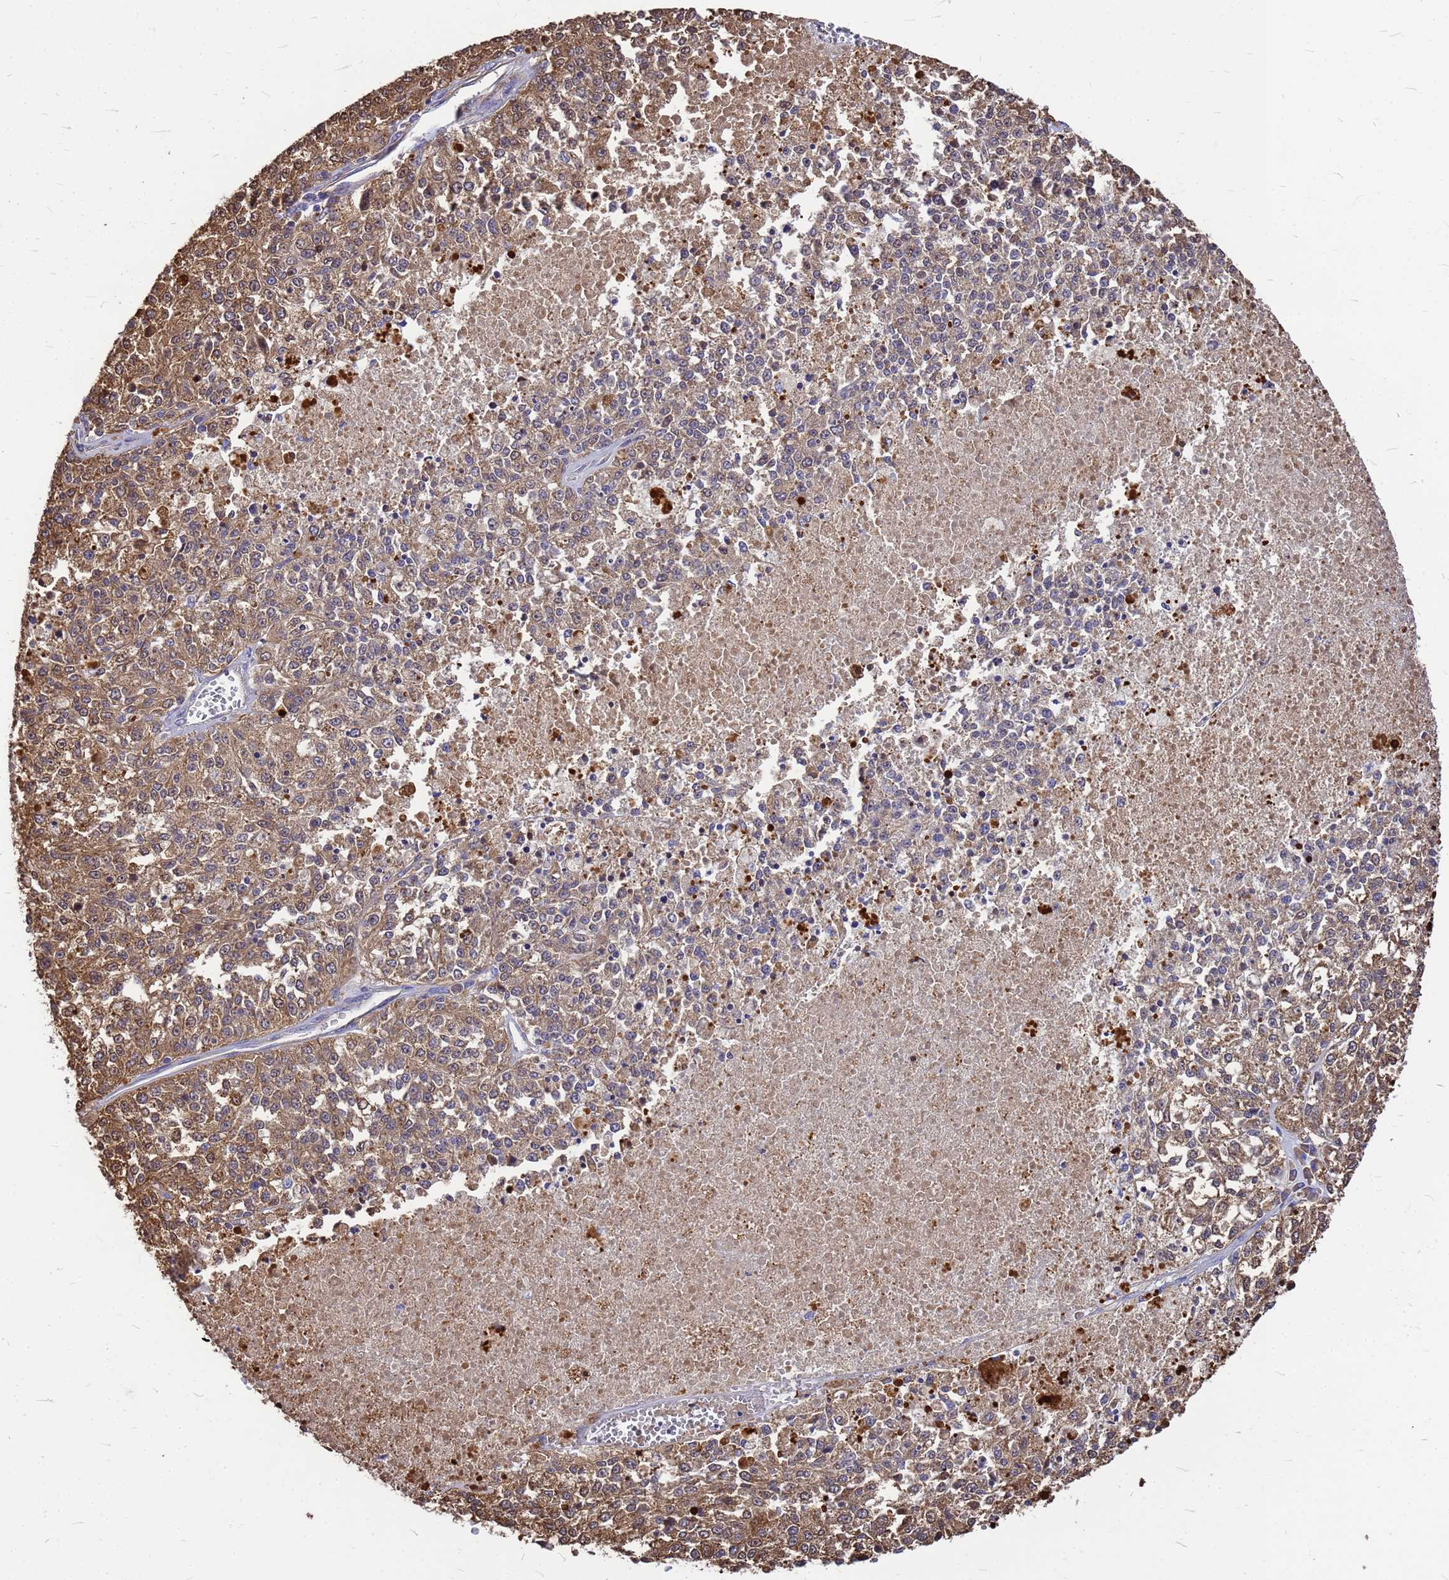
{"staining": {"intensity": "moderate", "quantity": ">75%", "location": "cytoplasmic/membranous"}, "tissue": "melanoma", "cell_type": "Tumor cells", "image_type": "cancer", "snomed": [{"axis": "morphology", "description": "Malignant melanoma, NOS"}, {"axis": "topography", "description": "Skin"}], "caption": "The histopathology image displays staining of melanoma, revealing moderate cytoplasmic/membranous protein expression (brown color) within tumor cells.", "gene": "GID4", "patient": {"sex": "female", "age": 64}}